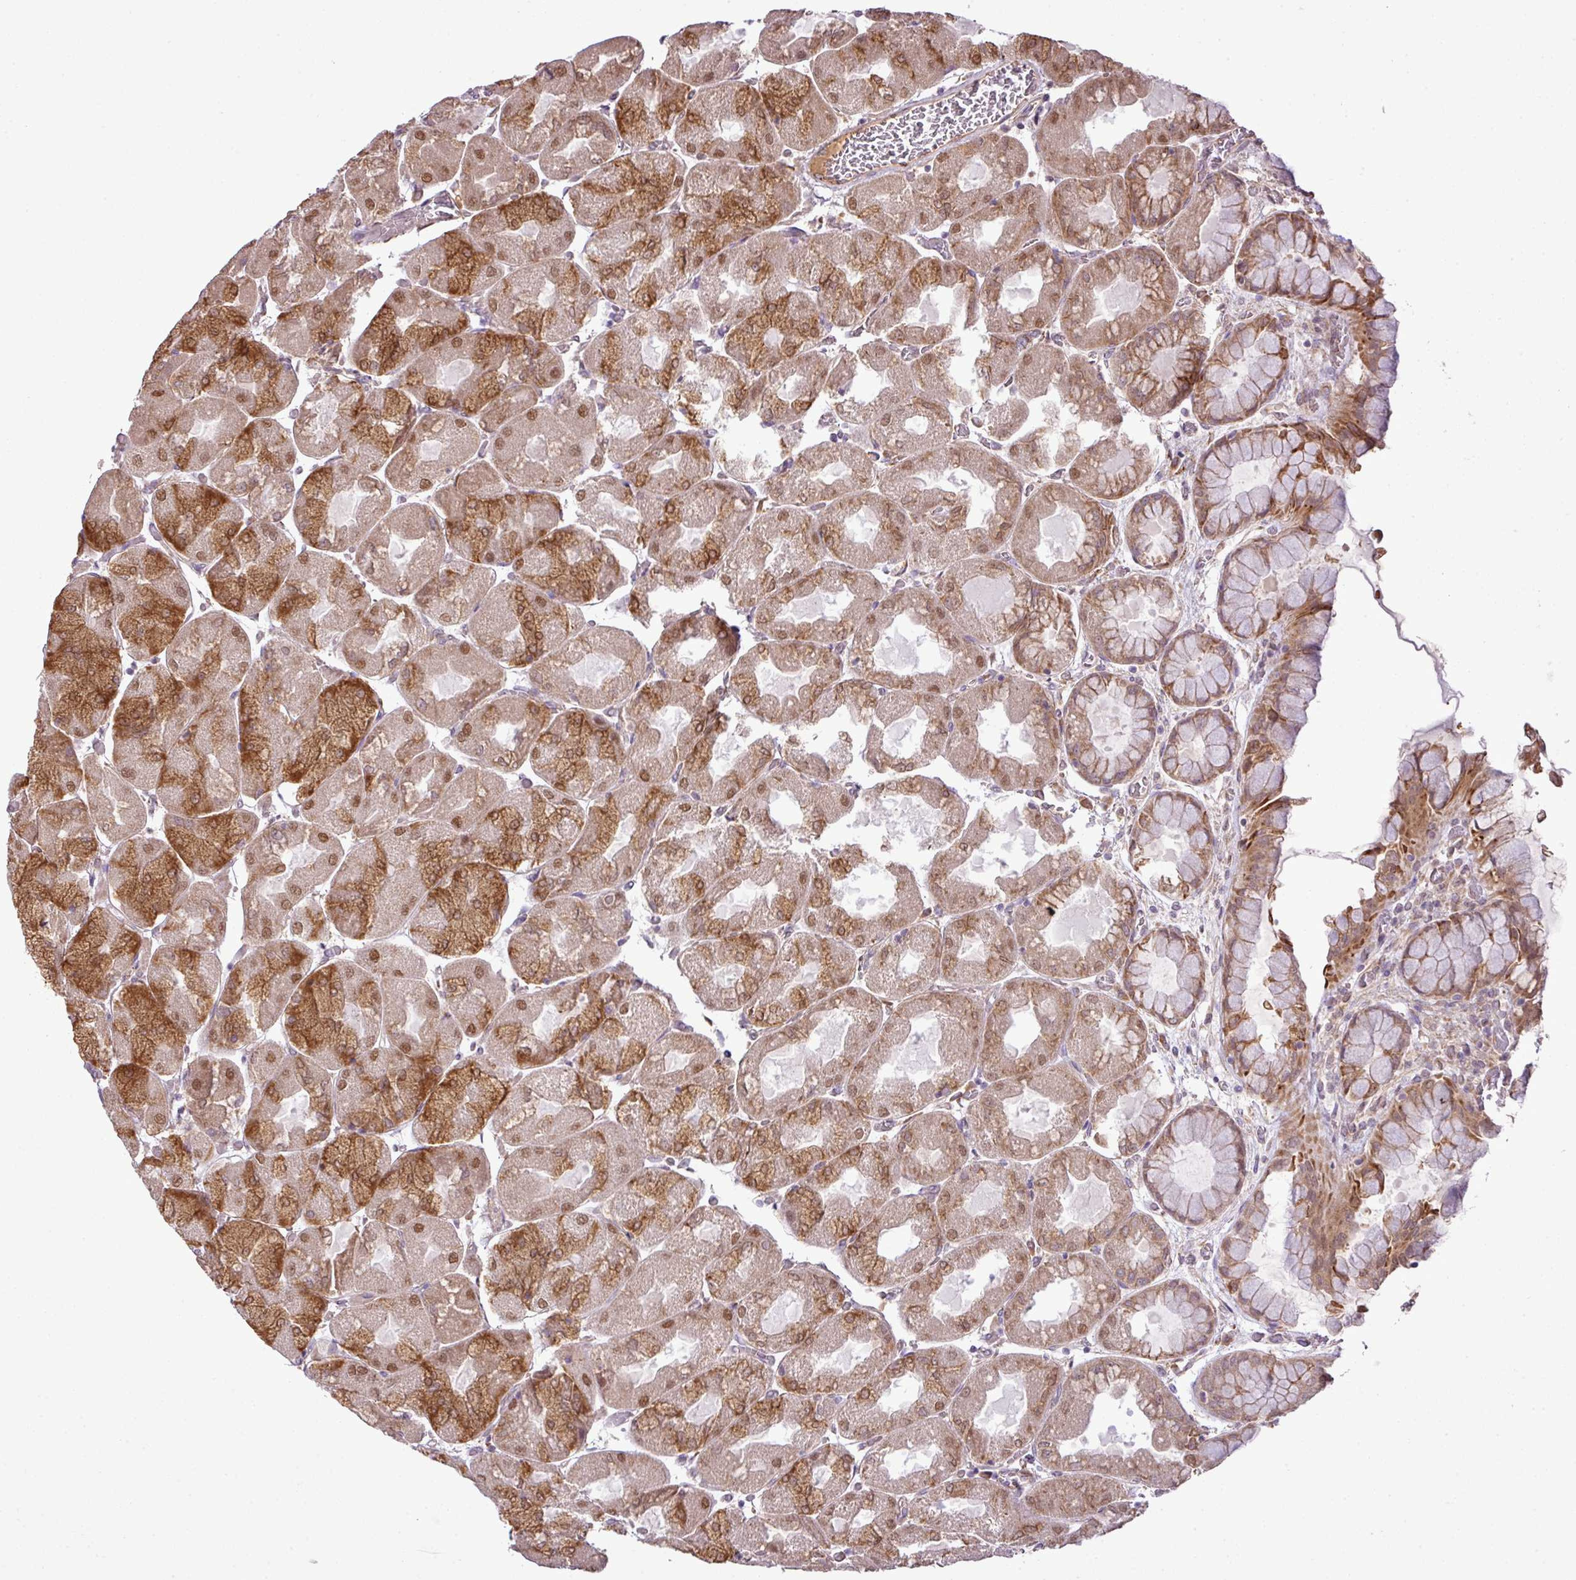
{"staining": {"intensity": "moderate", "quantity": "25%-75%", "location": "cytoplasmic/membranous,nuclear"}, "tissue": "stomach", "cell_type": "Glandular cells", "image_type": "normal", "snomed": [{"axis": "morphology", "description": "Normal tissue, NOS"}, {"axis": "topography", "description": "Stomach"}], "caption": "Stomach stained with a brown dye shows moderate cytoplasmic/membranous,nuclear positive expression in approximately 25%-75% of glandular cells.", "gene": "DNAAF4", "patient": {"sex": "female", "age": 61}}